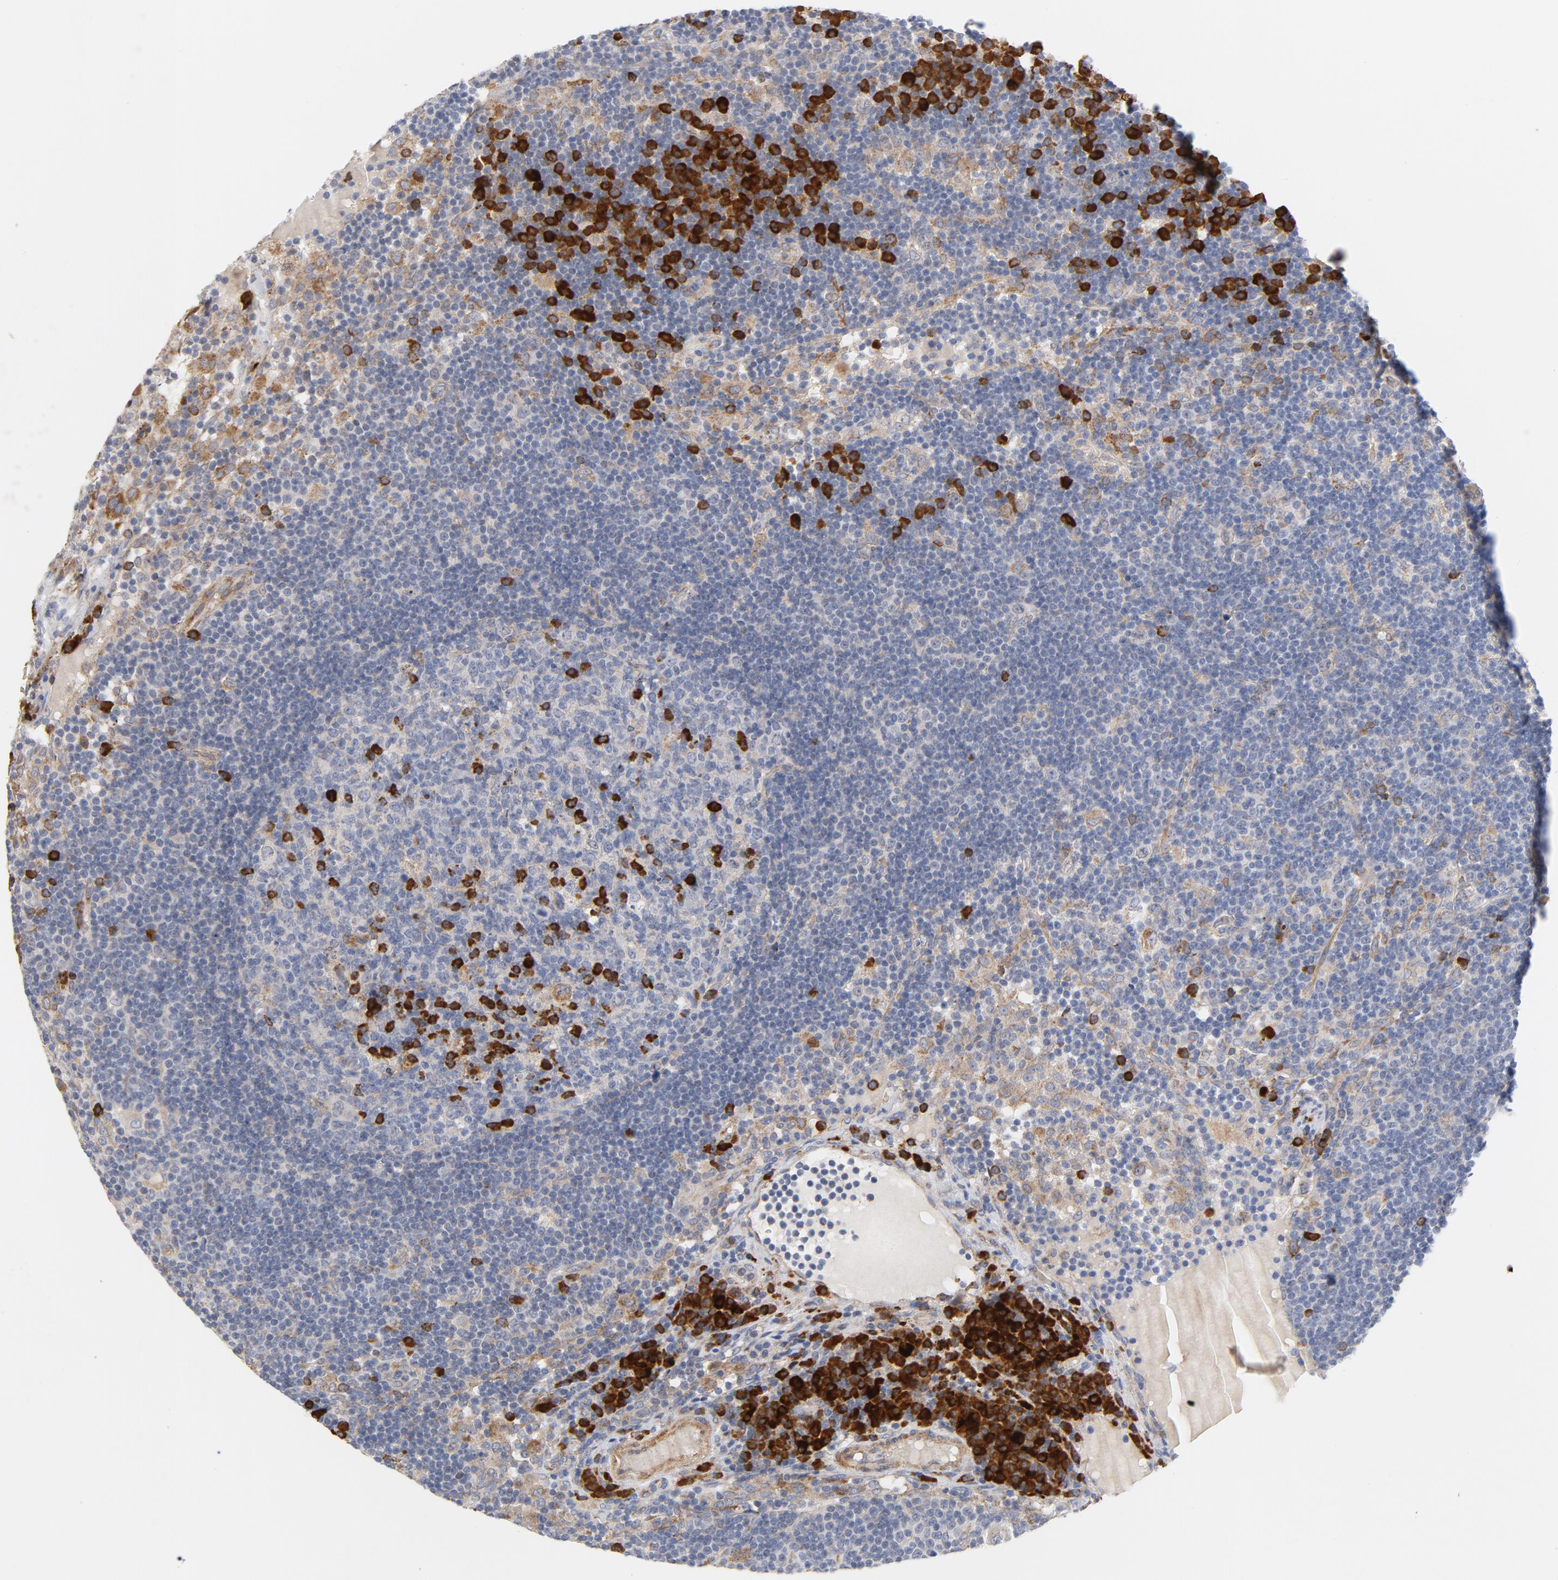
{"staining": {"intensity": "strong", "quantity": "25%-75%", "location": "cytoplasmic/membranous"}, "tissue": "lymph node", "cell_type": "Germinal center cells", "image_type": "normal", "snomed": [{"axis": "morphology", "description": "Normal tissue, NOS"}, {"axis": "morphology", "description": "Squamous cell carcinoma, metastatic, NOS"}, {"axis": "topography", "description": "Lymph node"}], "caption": "Protein staining of unremarkable lymph node demonstrates strong cytoplasmic/membranous positivity in about 25%-75% of germinal center cells. (brown staining indicates protein expression, while blue staining denotes nuclei).", "gene": "RAPGEF3", "patient": {"sex": "female", "age": 53}}